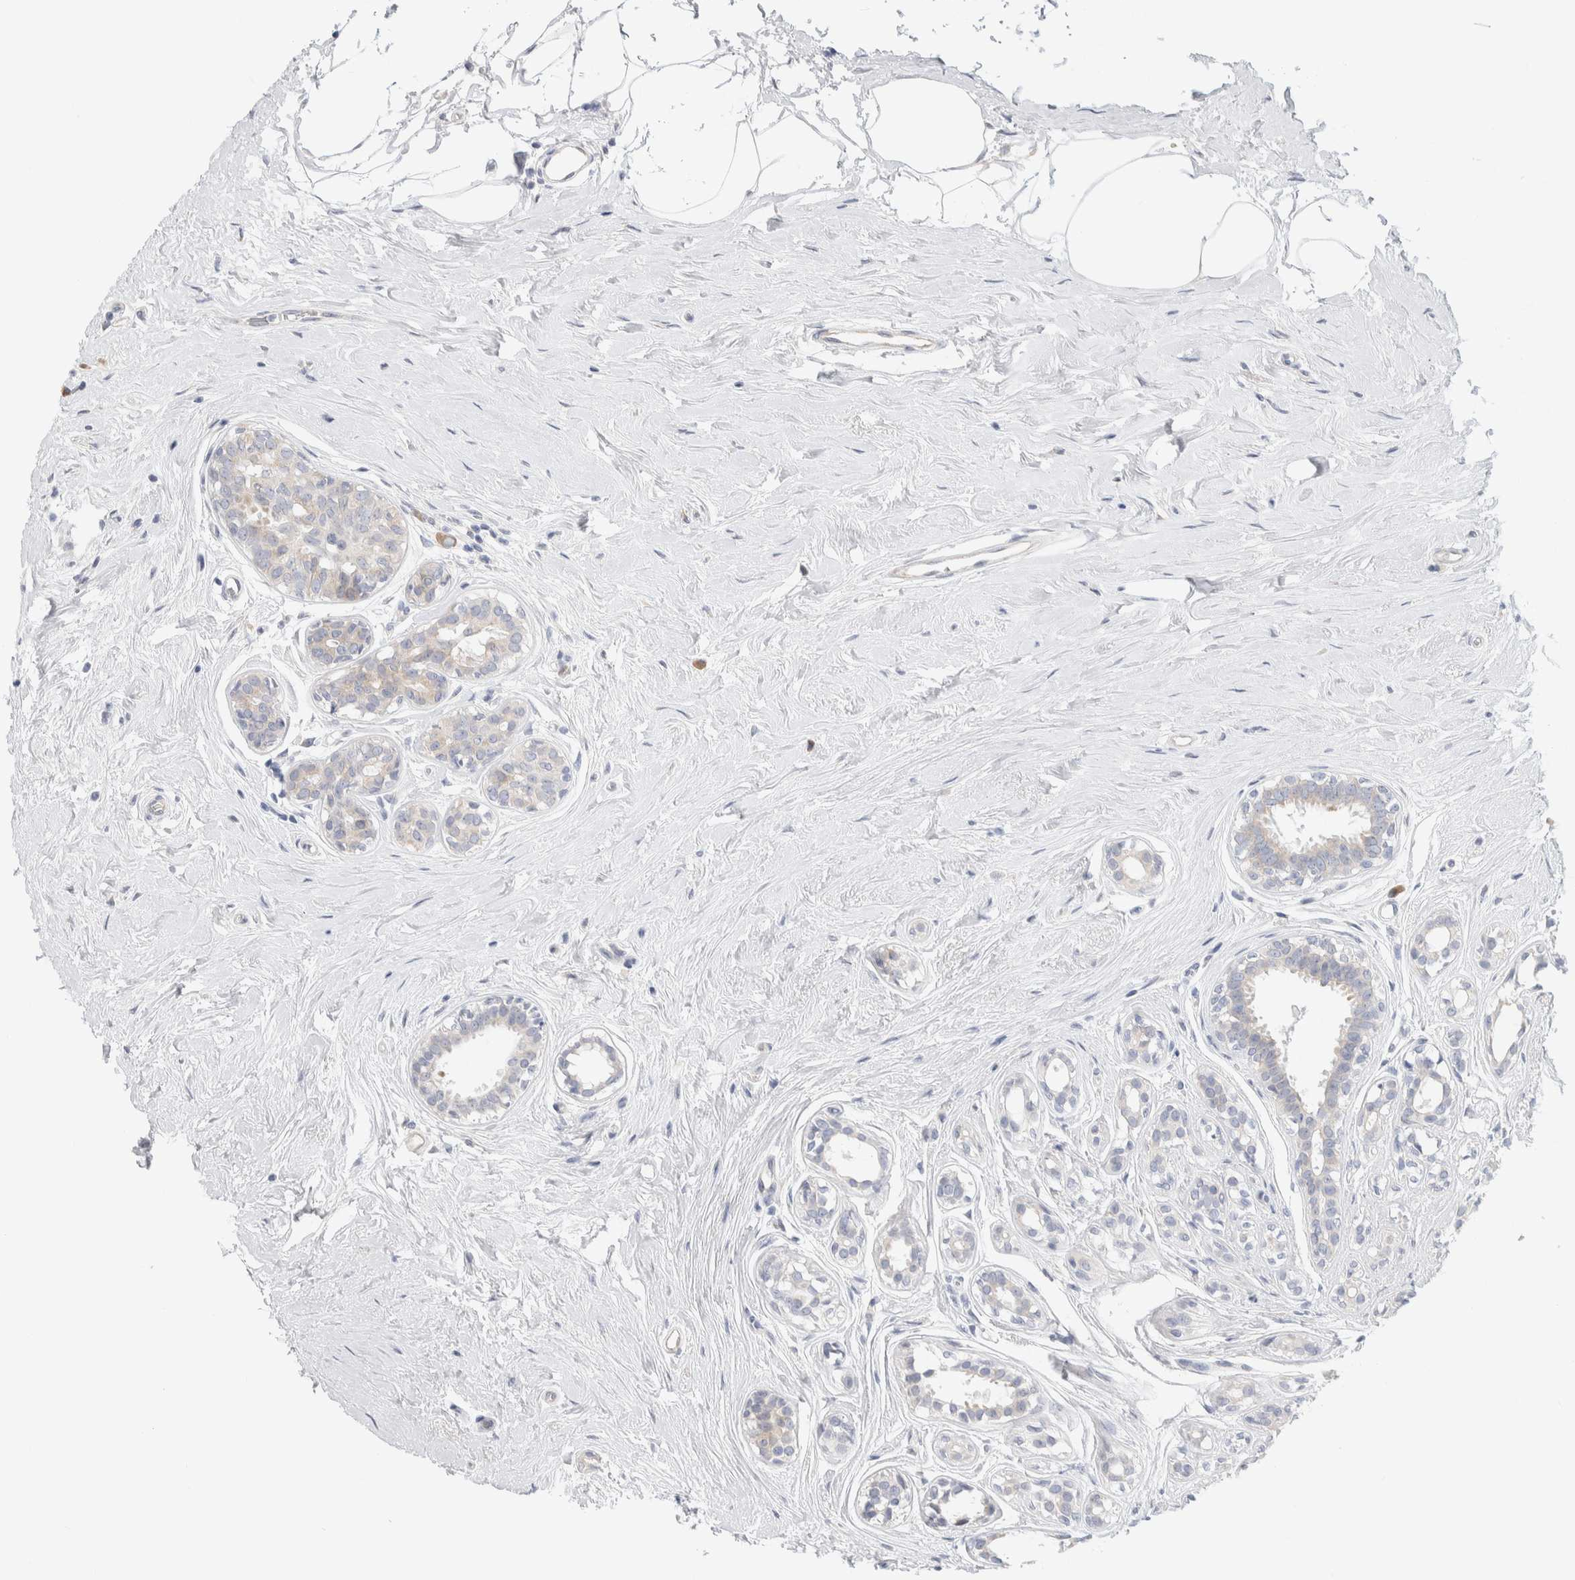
{"staining": {"intensity": "negative", "quantity": "none", "location": "none"}, "tissue": "breast cancer", "cell_type": "Tumor cells", "image_type": "cancer", "snomed": [{"axis": "morphology", "description": "Duct carcinoma"}, {"axis": "topography", "description": "Breast"}], "caption": "There is no significant staining in tumor cells of breast cancer (invasive ductal carcinoma). Nuclei are stained in blue.", "gene": "RUSF1", "patient": {"sex": "female", "age": 55}}